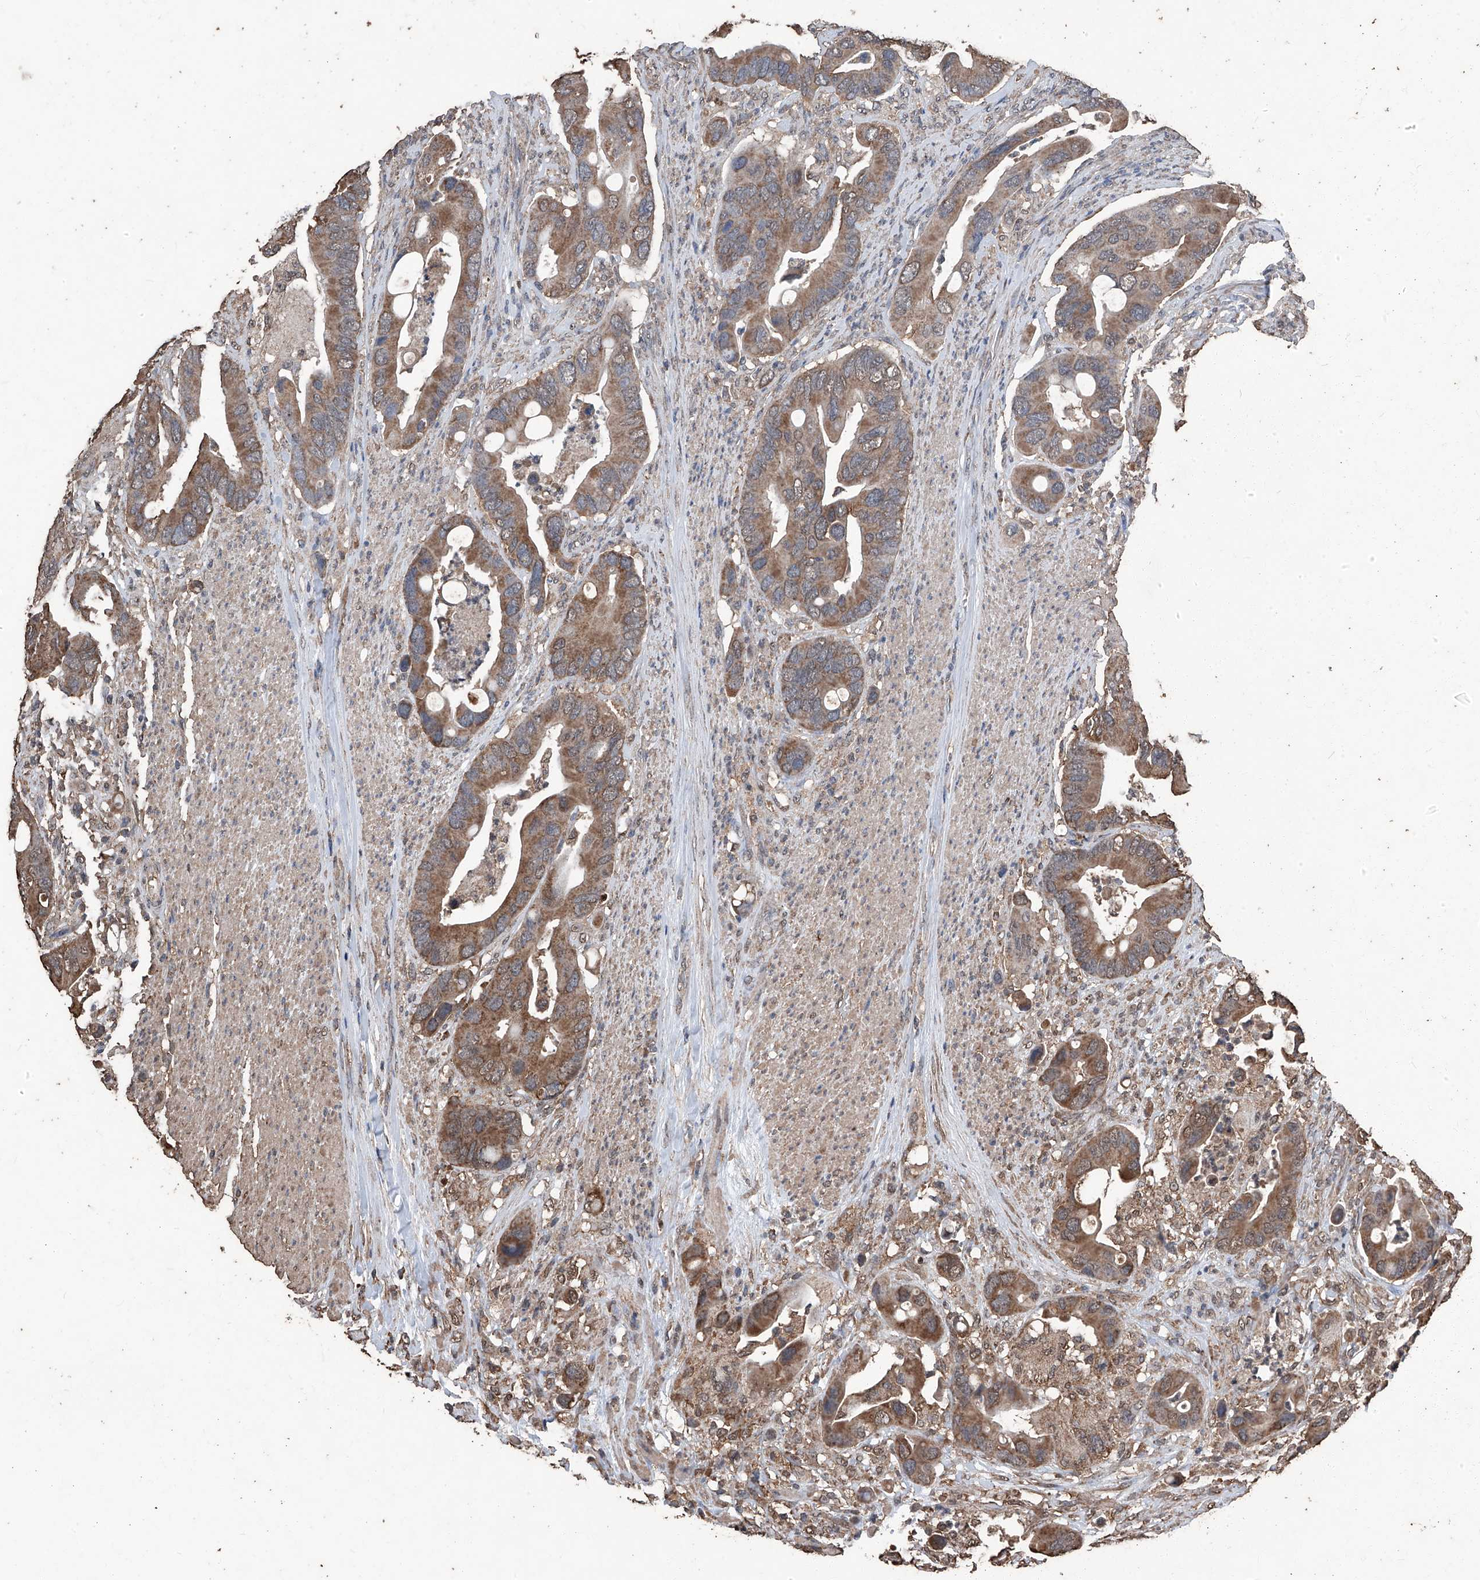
{"staining": {"intensity": "moderate", "quantity": ">75%", "location": "cytoplasmic/membranous"}, "tissue": "colorectal cancer", "cell_type": "Tumor cells", "image_type": "cancer", "snomed": [{"axis": "morphology", "description": "Adenocarcinoma, NOS"}, {"axis": "topography", "description": "Rectum"}], "caption": "The immunohistochemical stain labels moderate cytoplasmic/membranous positivity in tumor cells of adenocarcinoma (colorectal) tissue.", "gene": "STARD7", "patient": {"sex": "female", "age": 57}}